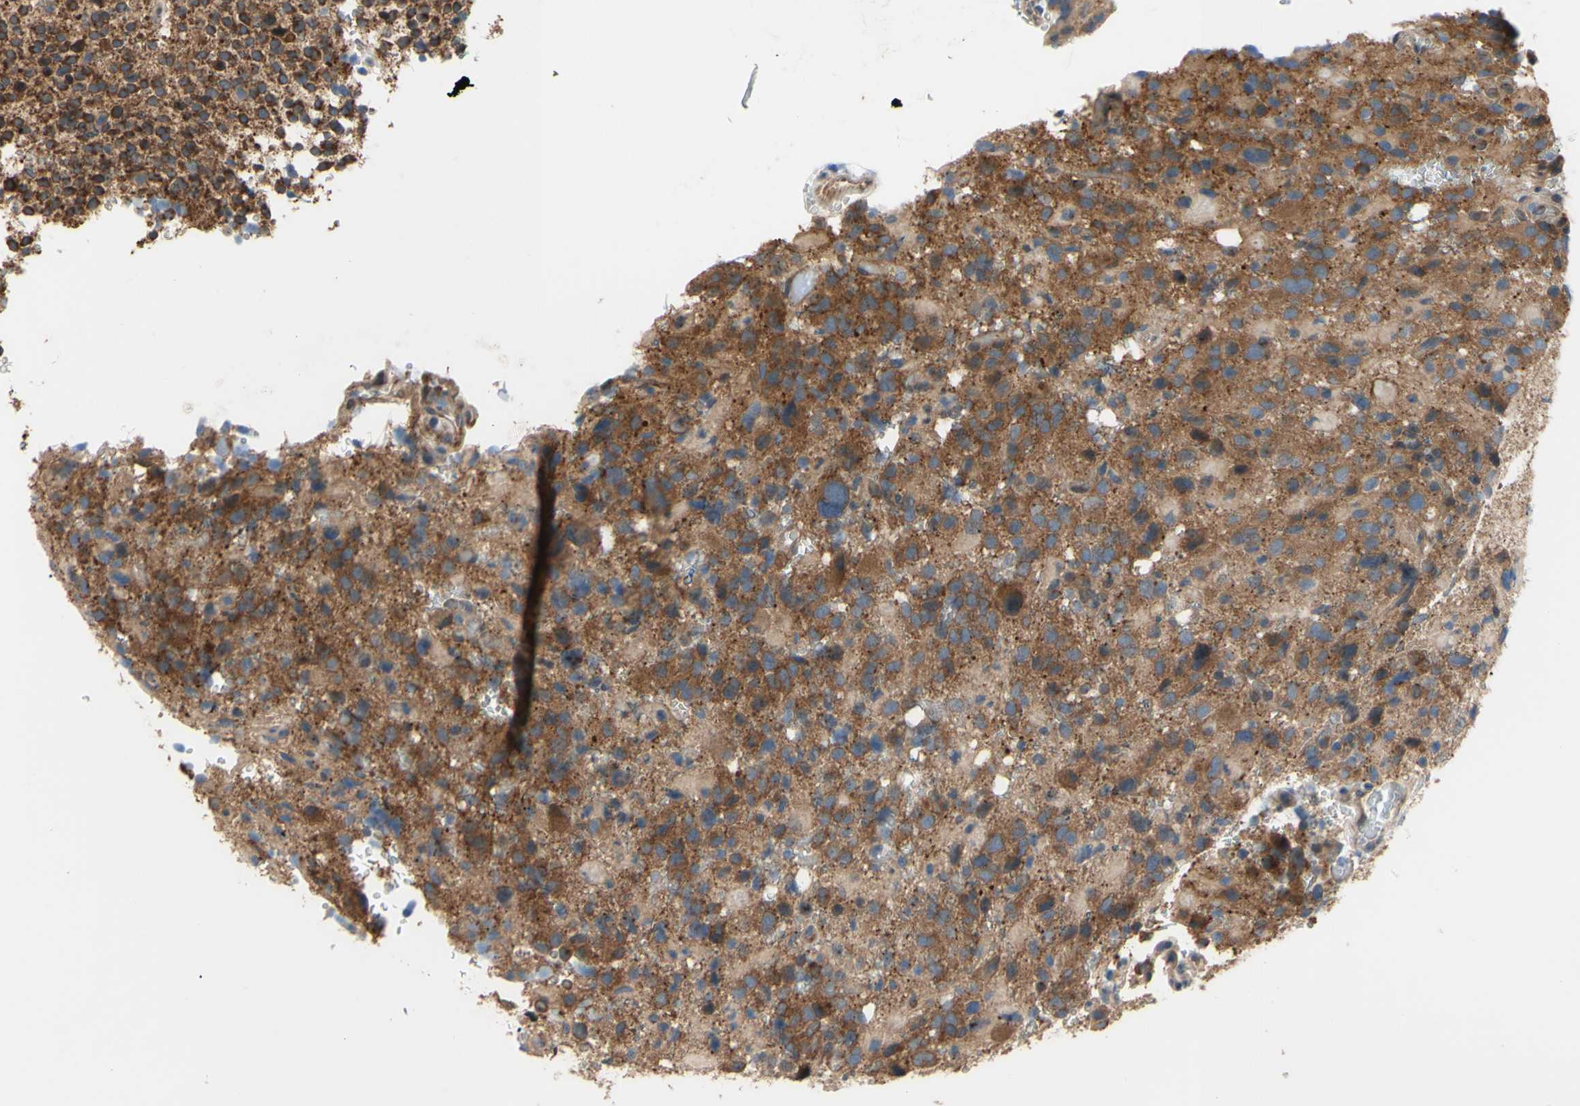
{"staining": {"intensity": "strong", "quantity": ">75%", "location": "cytoplasmic/membranous"}, "tissue": "glioma", "cell_type": "Tumor cells", "image_type": "cancer", "snomed": [{"axis": "morphology", "description": "Glioma, malignant, High grade"}, {"axis": "topography", "description": "Brain"}], "caption": "A high-resolution histopathology image shows immunohistochemistry staining of glioma, which demonstrates strong cytoplasmic/membranous staining in approximately >75% of tumor cells.", "gene": "DYNLRB1", "patient": {"sex": "male", "age": 48}}